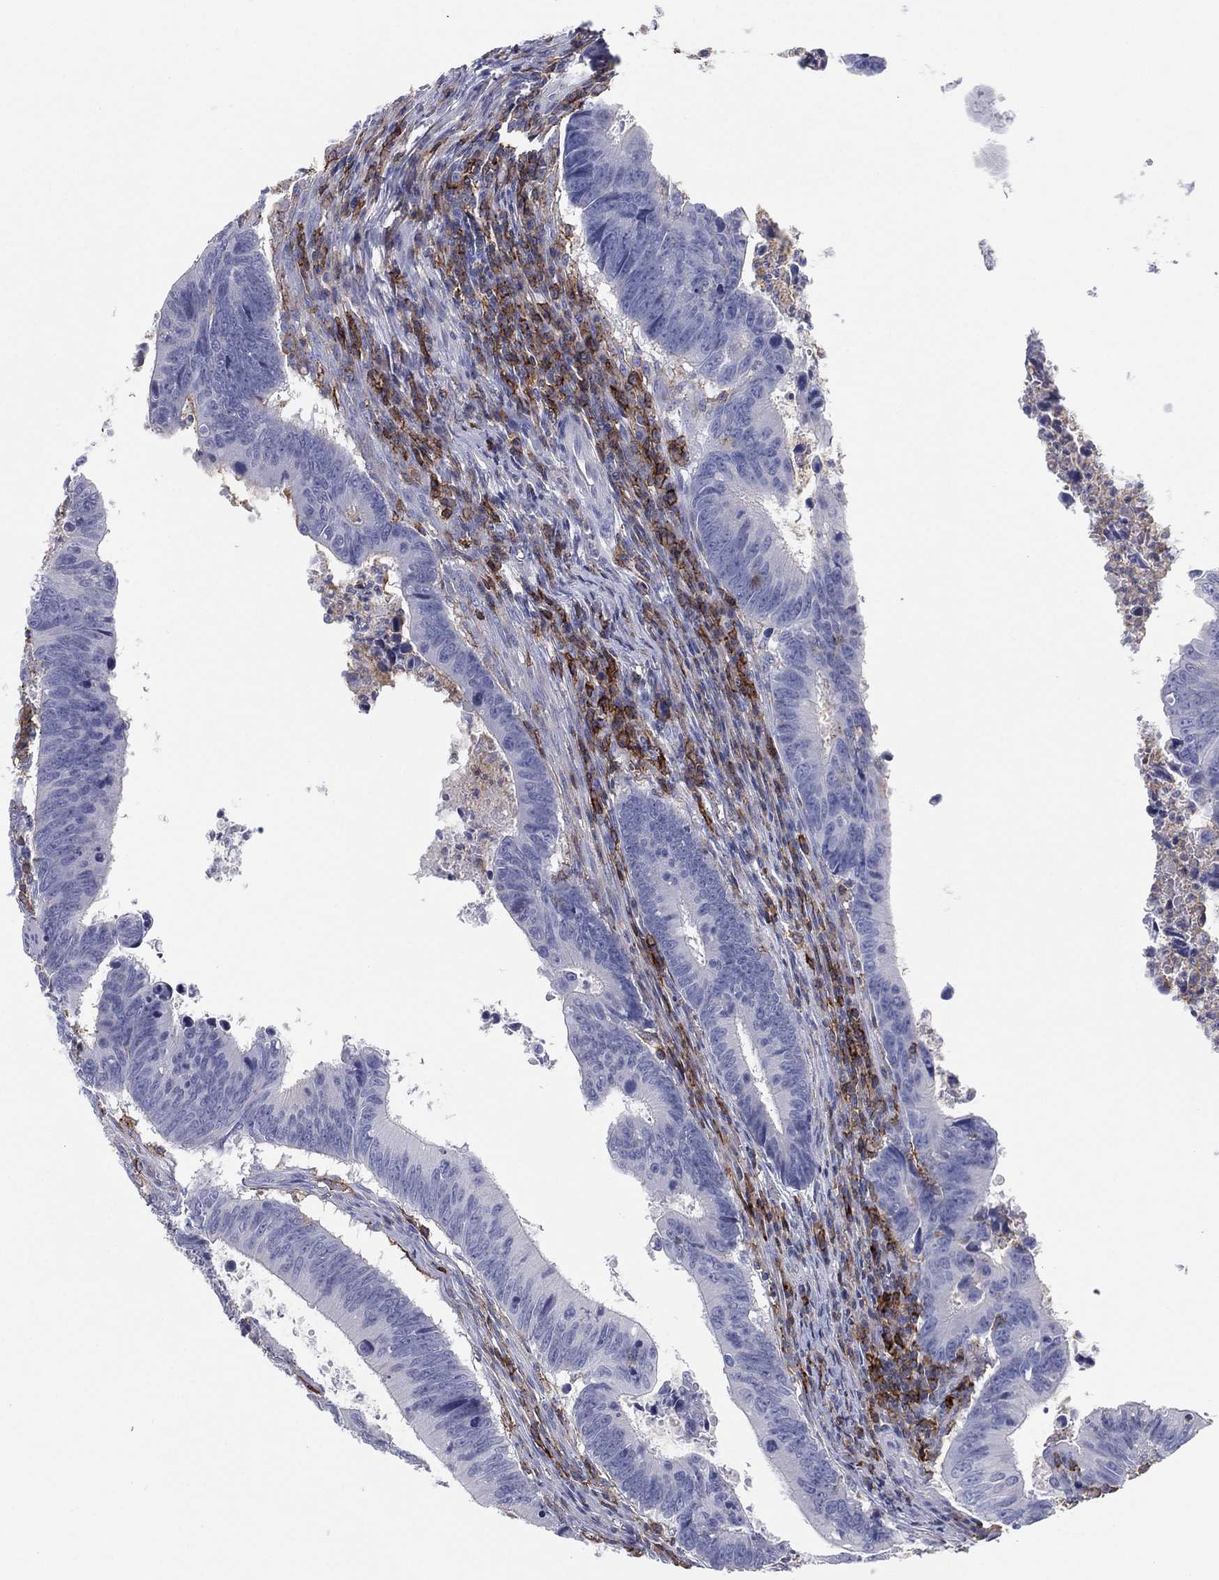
{"staining": {"intensity": "negative", "quantity": "none", "location": "none"}, "tissue": "colorectal cancer", "cell_type": "Tumor cells", "image_type": "cancer", "snomed": [{"axis": "morphology", "description": "Adenocarcinoma, NOS"}, {"axis": "topography", "description": "Colon"}], "caption": "An image of human colorectal adenocarcinoma is negative for staining in tumor cells.", "gene": "SELPLG", "patient": {"sex": "female", "age": 87}}